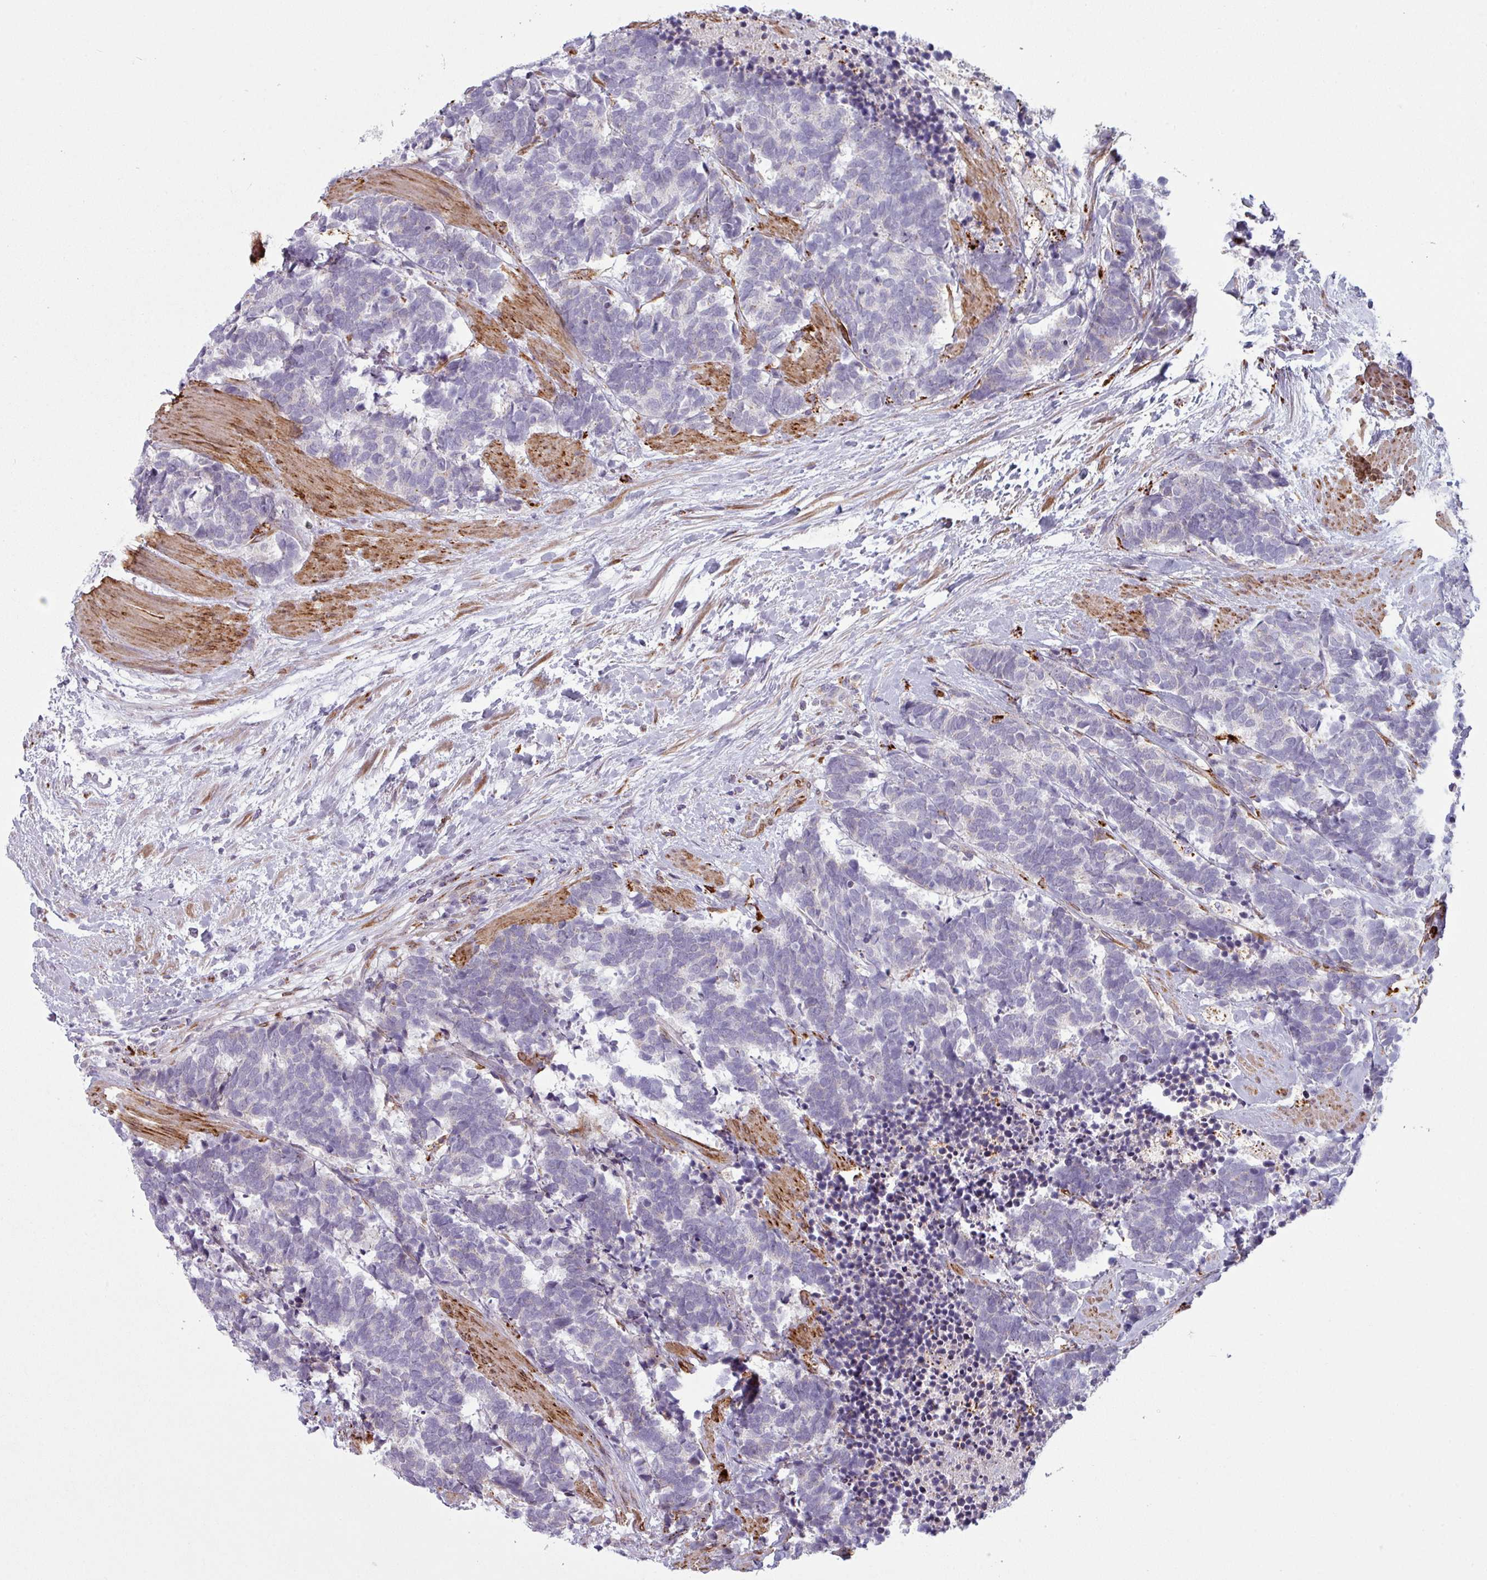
{"staining": {"intensity": "weak", "quantity": "<25%", "location": "cytoplasmic/membranous"}, "tissue": "carcinoid", "cell_type": "Tumor cells", "image_type": "cancer", "snomed": [{"axis": "morphology", "description": "Carcinoma, NOS"}, {"axis": "morphology", "description": "Carcinoid, malignant, NOS"}, {"axis": "topography", "description": "Prostate"}], "caption": "Tumor cells are negative for brown protein staining in carcinoid.", "gene": "MAP7D2", "patient": {"sex": "male", "age": 57}}